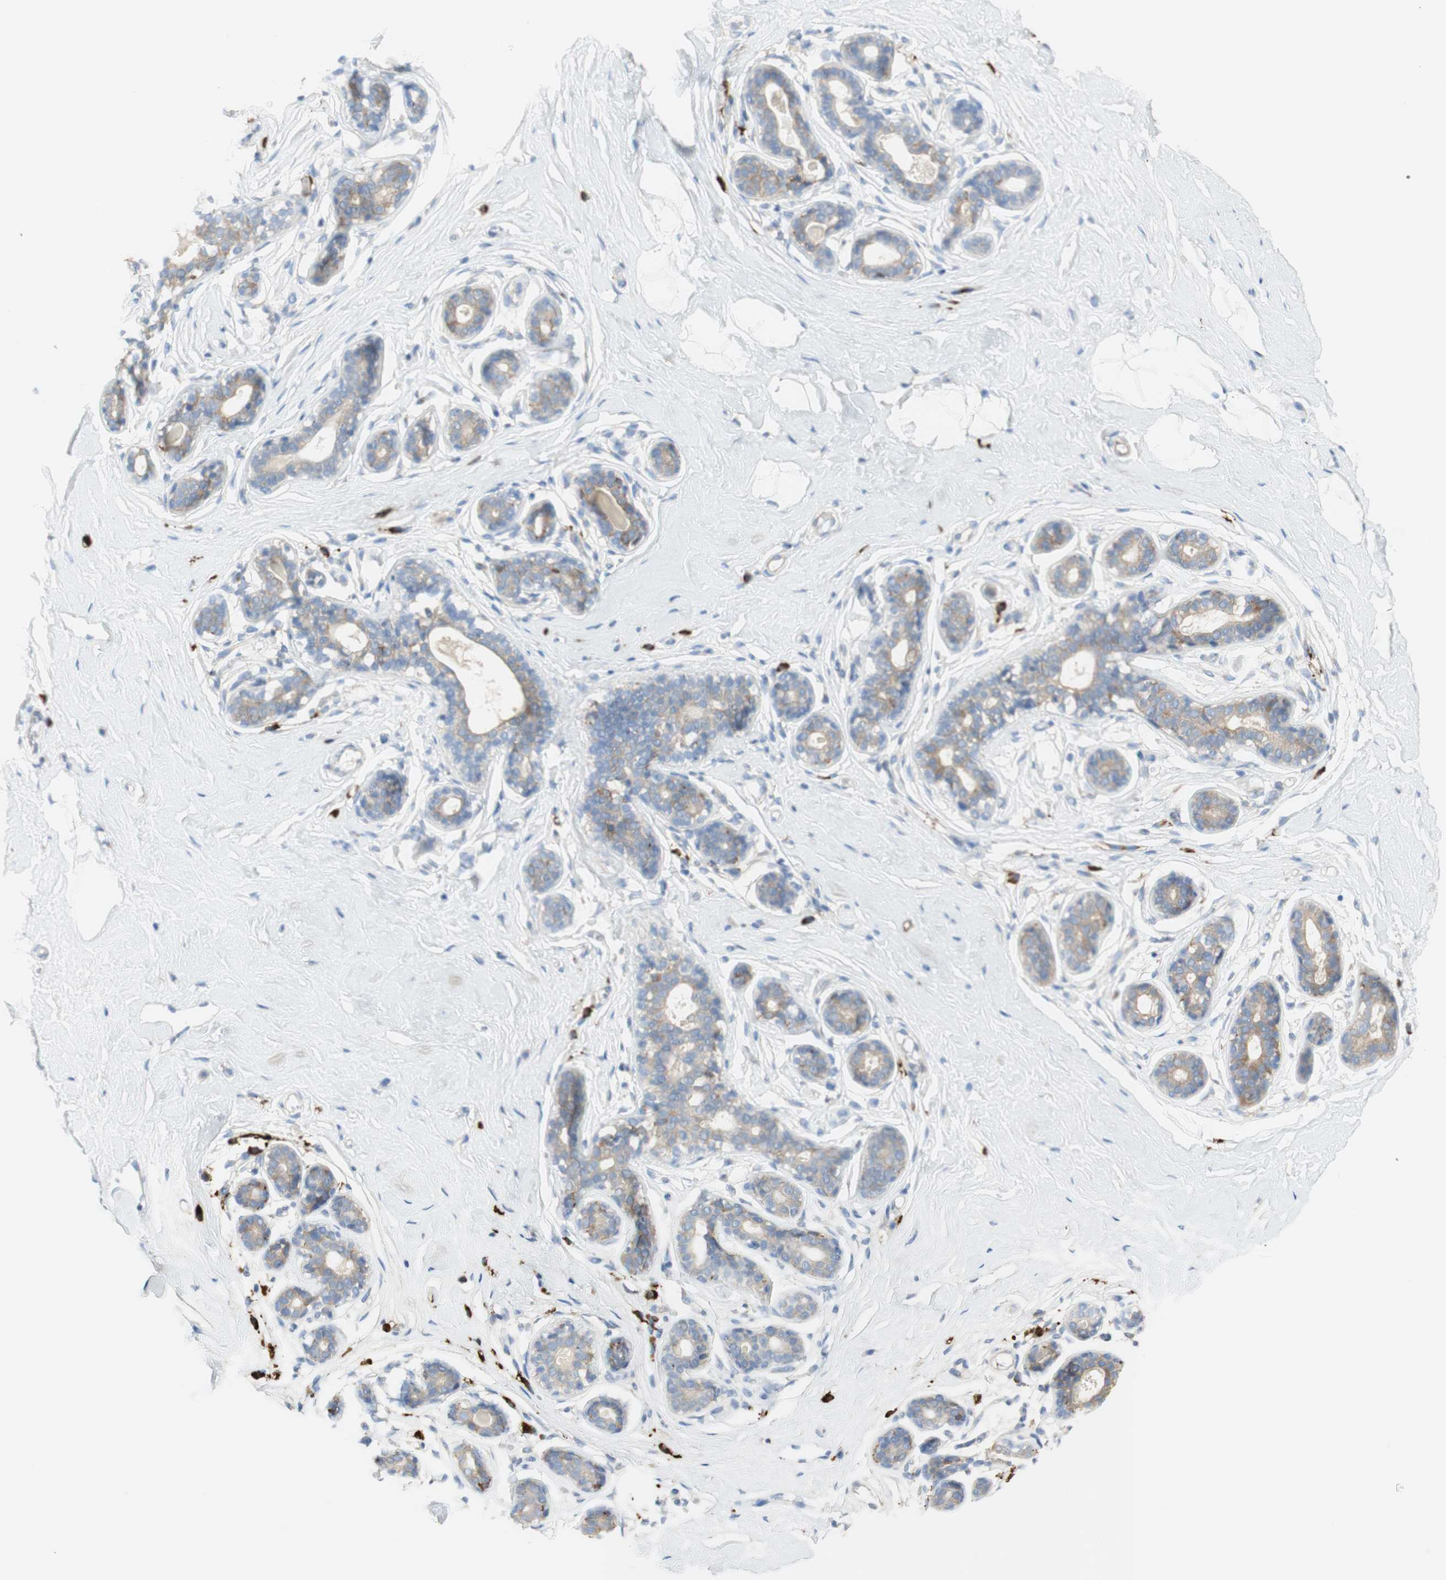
{"staining": {"intensity": "negative", "quantity": "none", "location": "none"}, "tissue": "breast", "cell_type": "Adipocytes", "image_type": "normal", "snomed": [{"axis": "morphology", "description": "Normal tissue, NOS"}, {"axis": "topography", "description": "Breast"}], "caption": "This is an immunohistochemistry image of benign human breast. There is no positivity in adipocytes.", "gene": "MANF", "patient": {"sex": "female", "age": 23}}